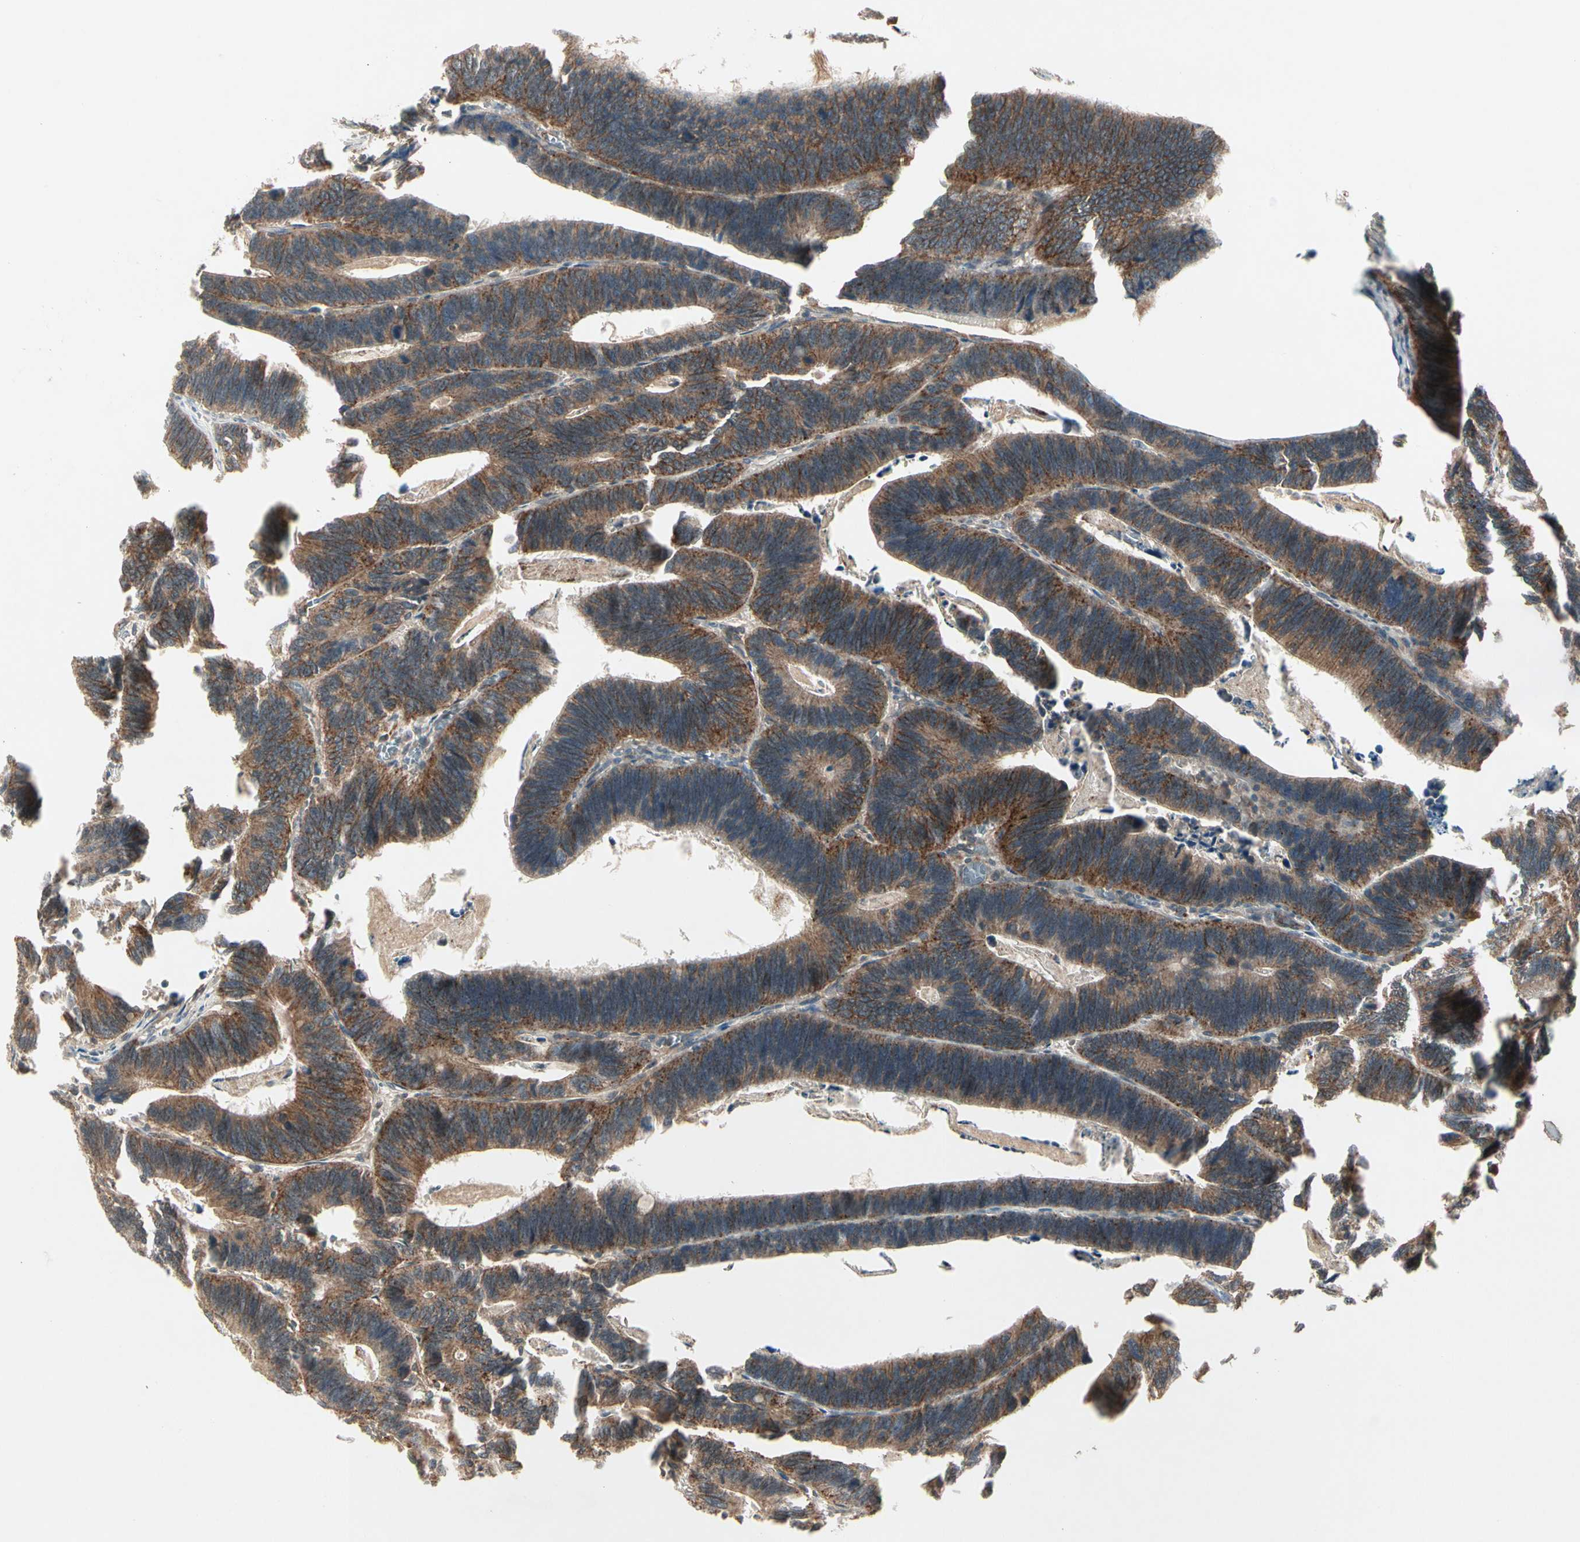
{"staining": {"intensity": "strong", "quantity": ">75%", "location": "cytoplasmic/membranous"}, "tissue": "colorectal cancer", "cell_type": "Tumor cells", "image_type": "cancer", "snomed": [{"axis": "morphology", "description": "Adenocarcinoma, NOS"}, {"axis": "topography", "description": "Colon"}], "caption": "Approximately >75% of tumor cells in colorectal cancer (adenocarcinoma) exhibit strong cytoplasmic/membranous protein positivity as visualized by brown immunohistochemical staining.", "gene": "FLOT1", "patient": {"sex": "male", "age": 72}}